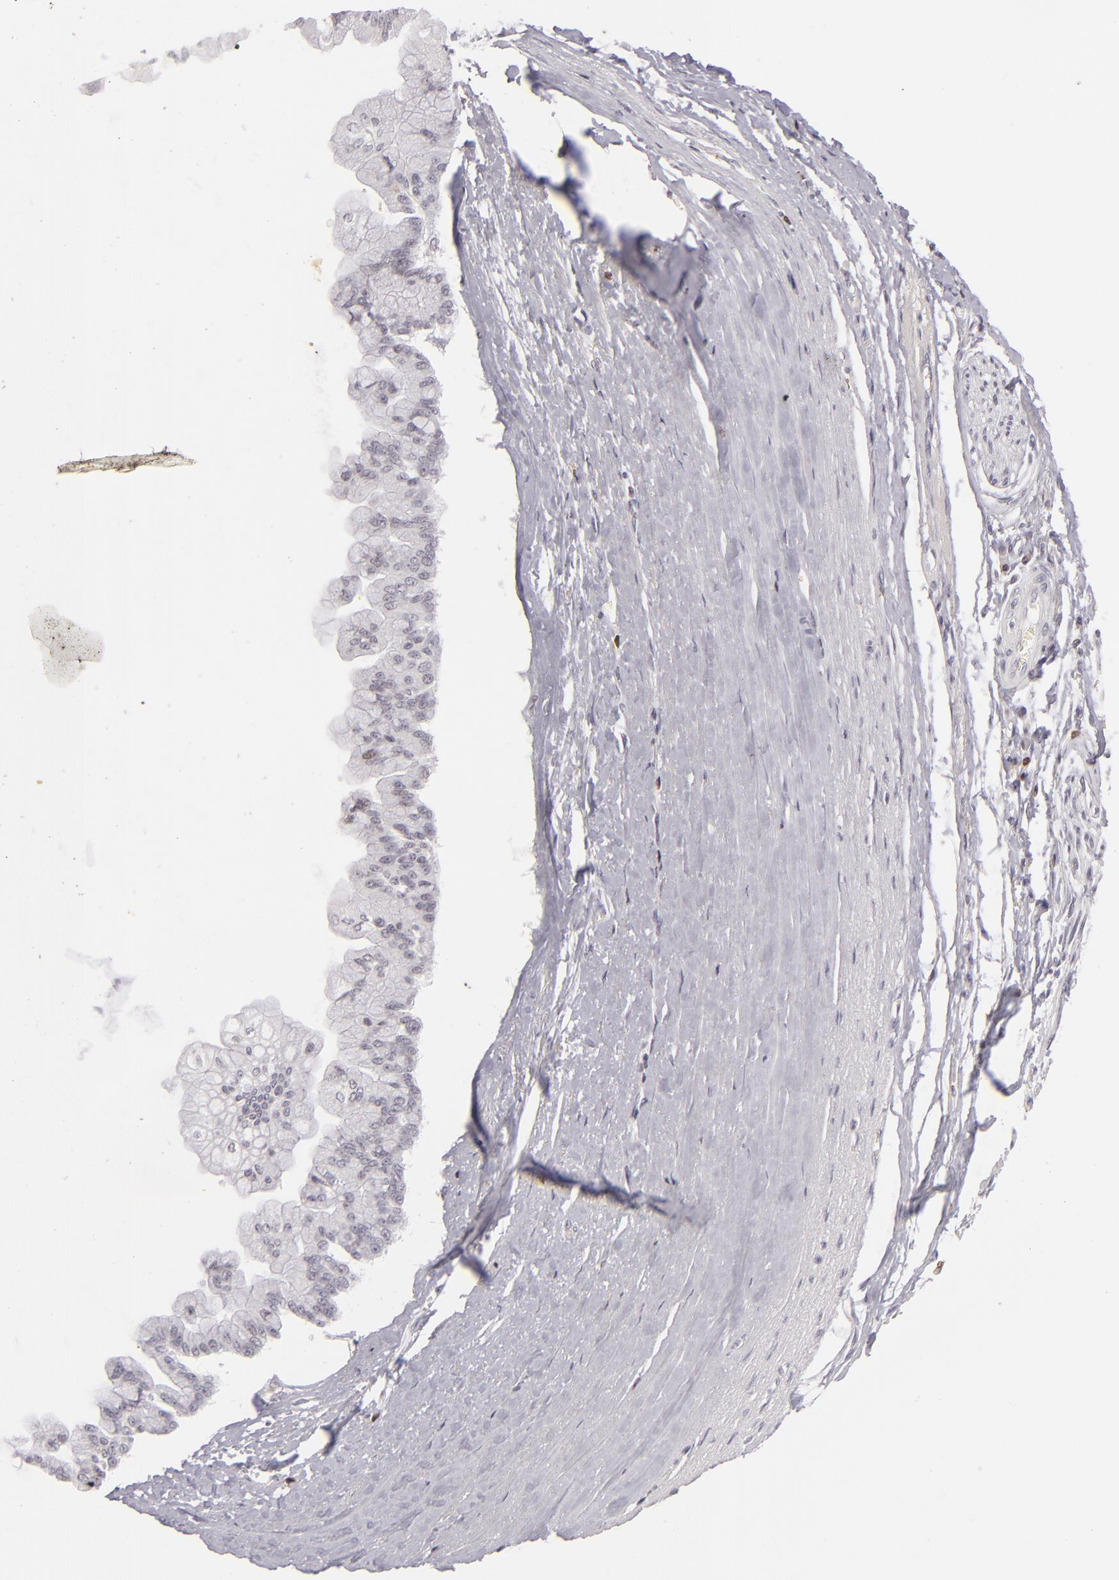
{"staining": {"intensity": "negative", "quantity": "none", "location": "none"}, "tissue": "liver cancer", "cell_type": "Tumor cells", "image_type": "cancer", "snomed": [{"axis": "morphology", "description": "Cholangiocarcinoma"}, {"axis": "topography", "description": "Liver"}], "caption": "Liver cancer (cholangiocarcinoma) was stained to show a protein in brown. There is no significant staining in tumor cells.", "gene": "APOBEC3G", "patient": {"sex": "female", "age": 79}}